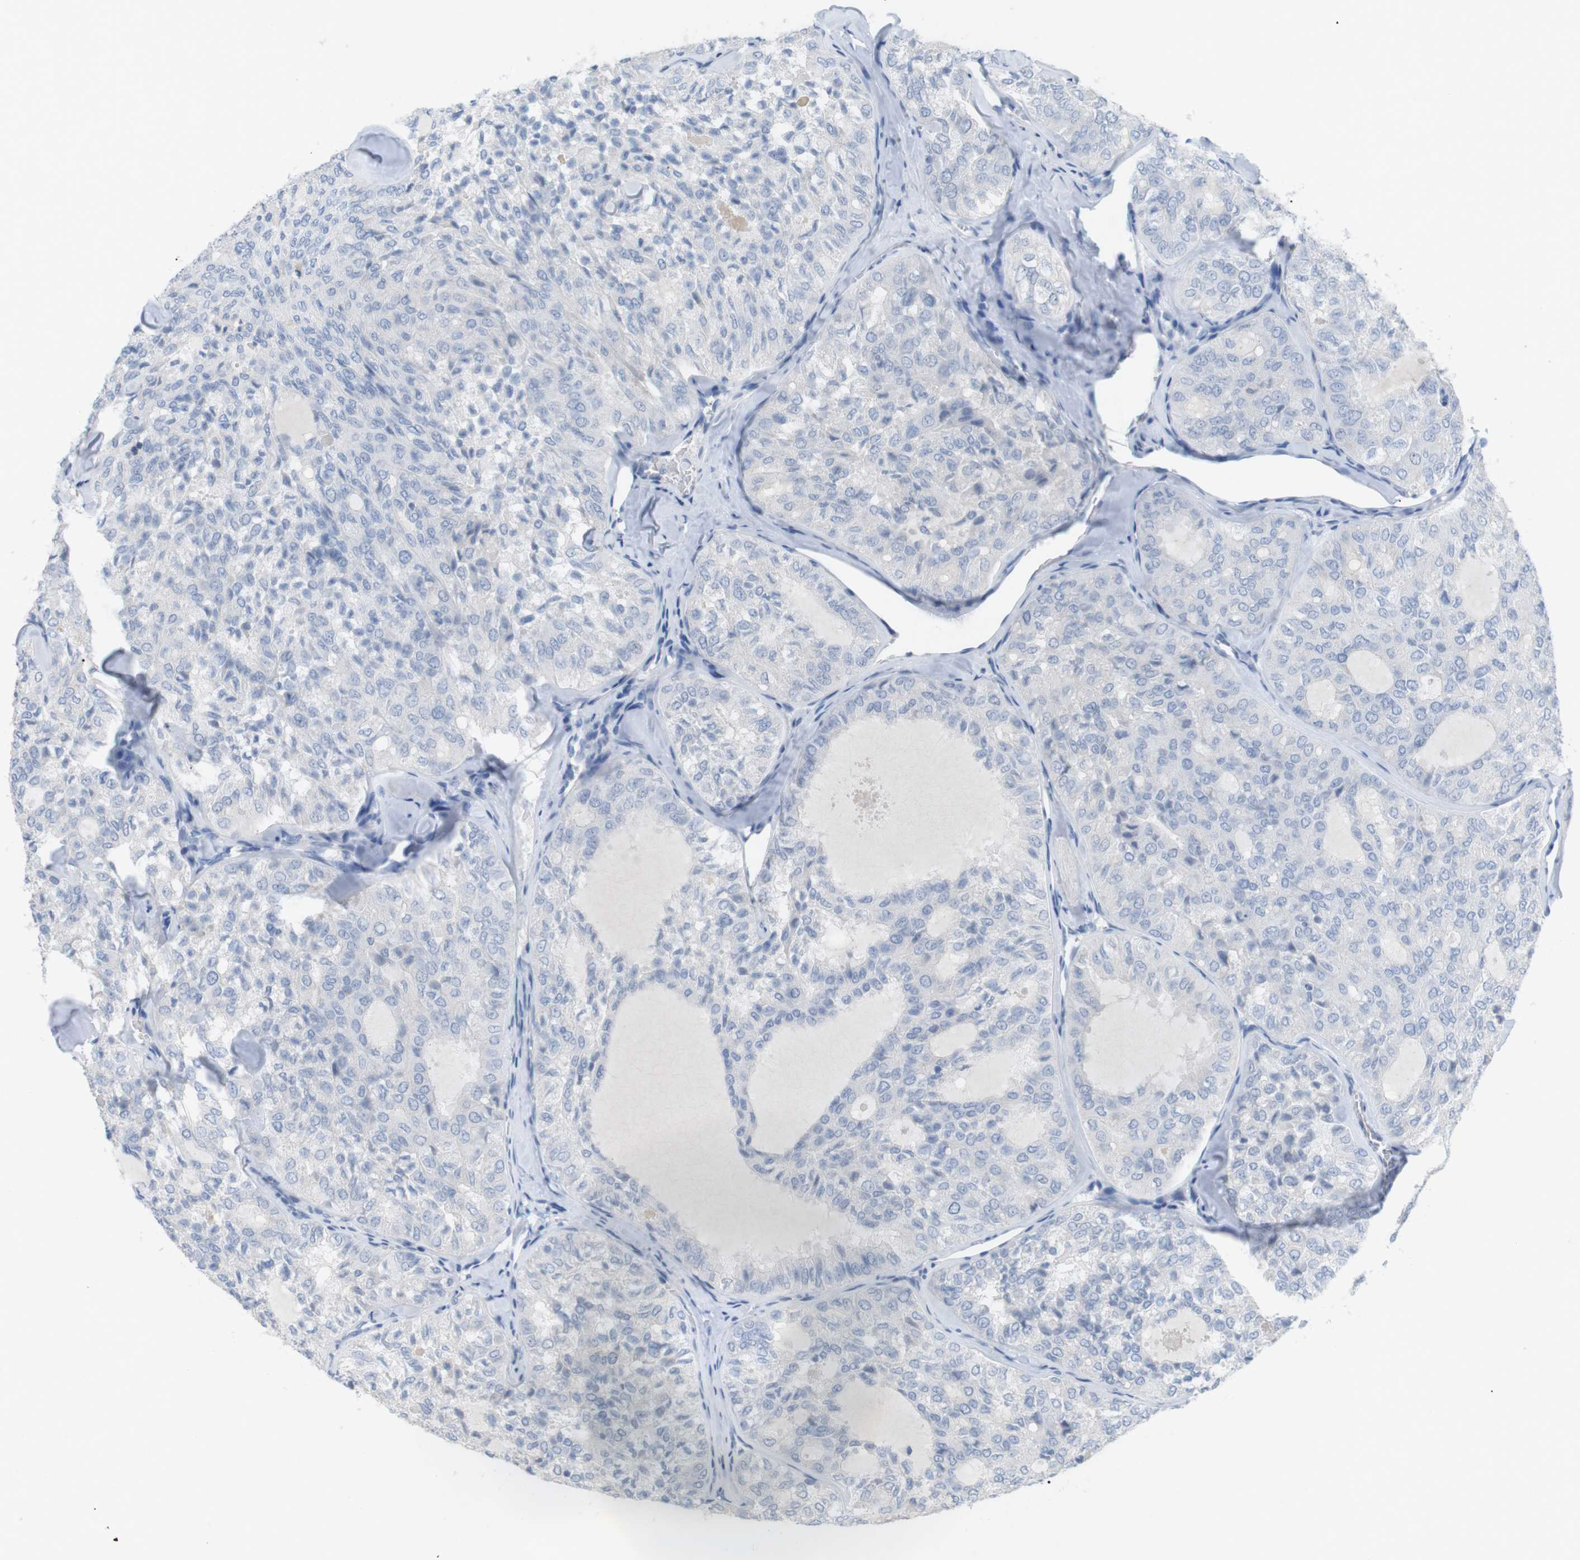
{"staining": {"intensity": "negative", "quantity": "none", "location": "none"}, "tissue": "thyroid cancer", "cell_type": "Tumor cells", "image_type": "cancer", "snomed": [{"axis": "morphology", "description": "Follicular adenoma carcinoma, NOS"}, {"axis": "topography", "description": "Thyroid gland"}], "caption": "DAB immunohistochemical staining of human thyroid follicular adenoma carcinoma reveals no significant staining in tumor cells. (DAB (3,3'-diaminobenzidine) immunohistochemistry (IHC) visualized using brightfield microscopy, high magnification).", "gene": "HBG2", "patient": {"sex": "male", "age": 75}}